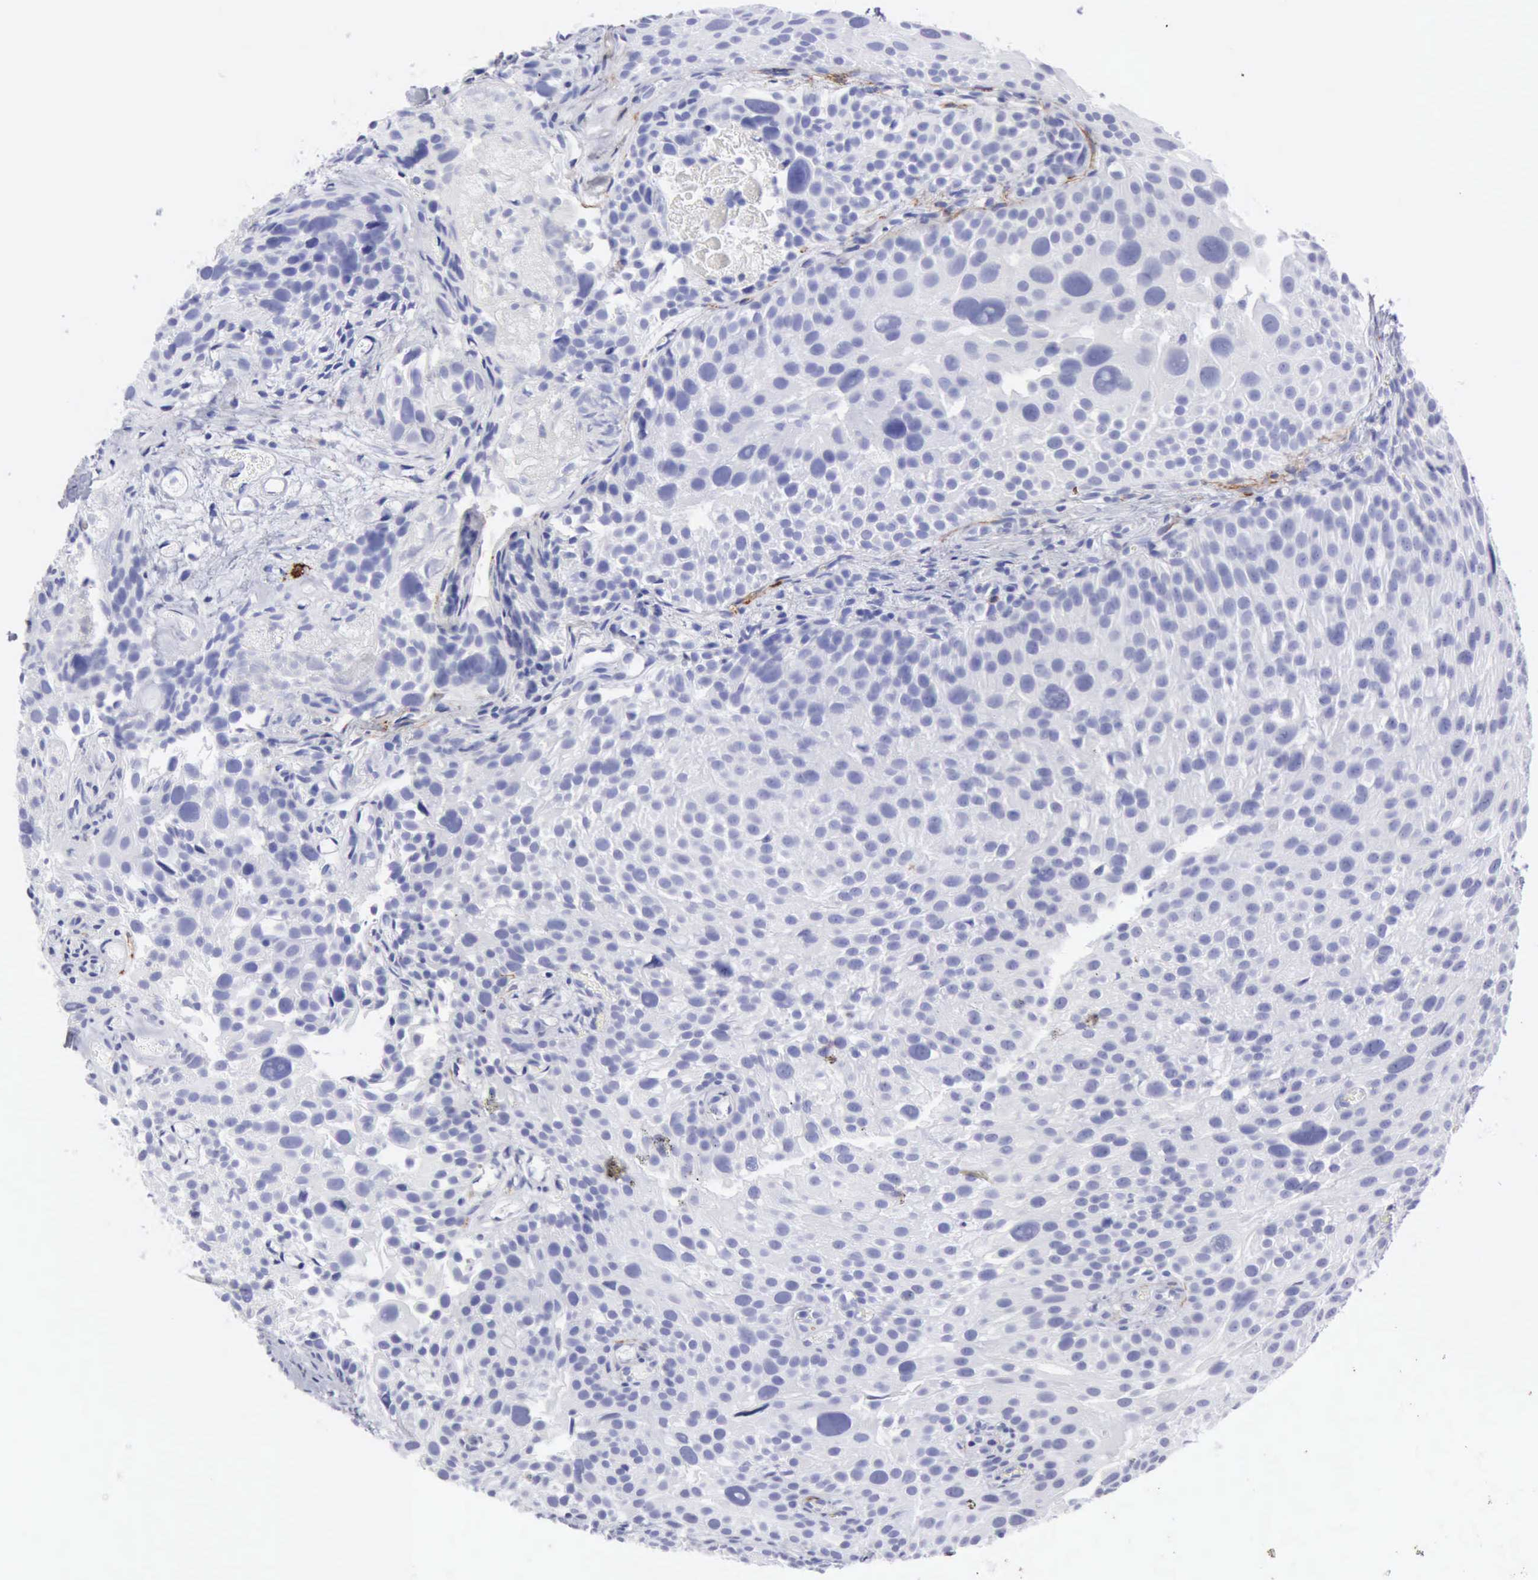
{"staining": {"intensity": "negative", "quantity": "none", "location": "none"}, "tissue": "urothelial cancer", "cell_type": "Tumor cells", "image_type": "cancer", "snomed": [{"axis": "morphology", "description": "Urothelial carcinoma, High grade"}, {"axis": "topography", "description": "Urinary bladder"}], "caption": "This is an IHC image of human urothelial carcinoma (high-grade). There is no staining in tumor cells.", "gene": "NCAM1", "patient": {"sex": "female", "age": 78}}